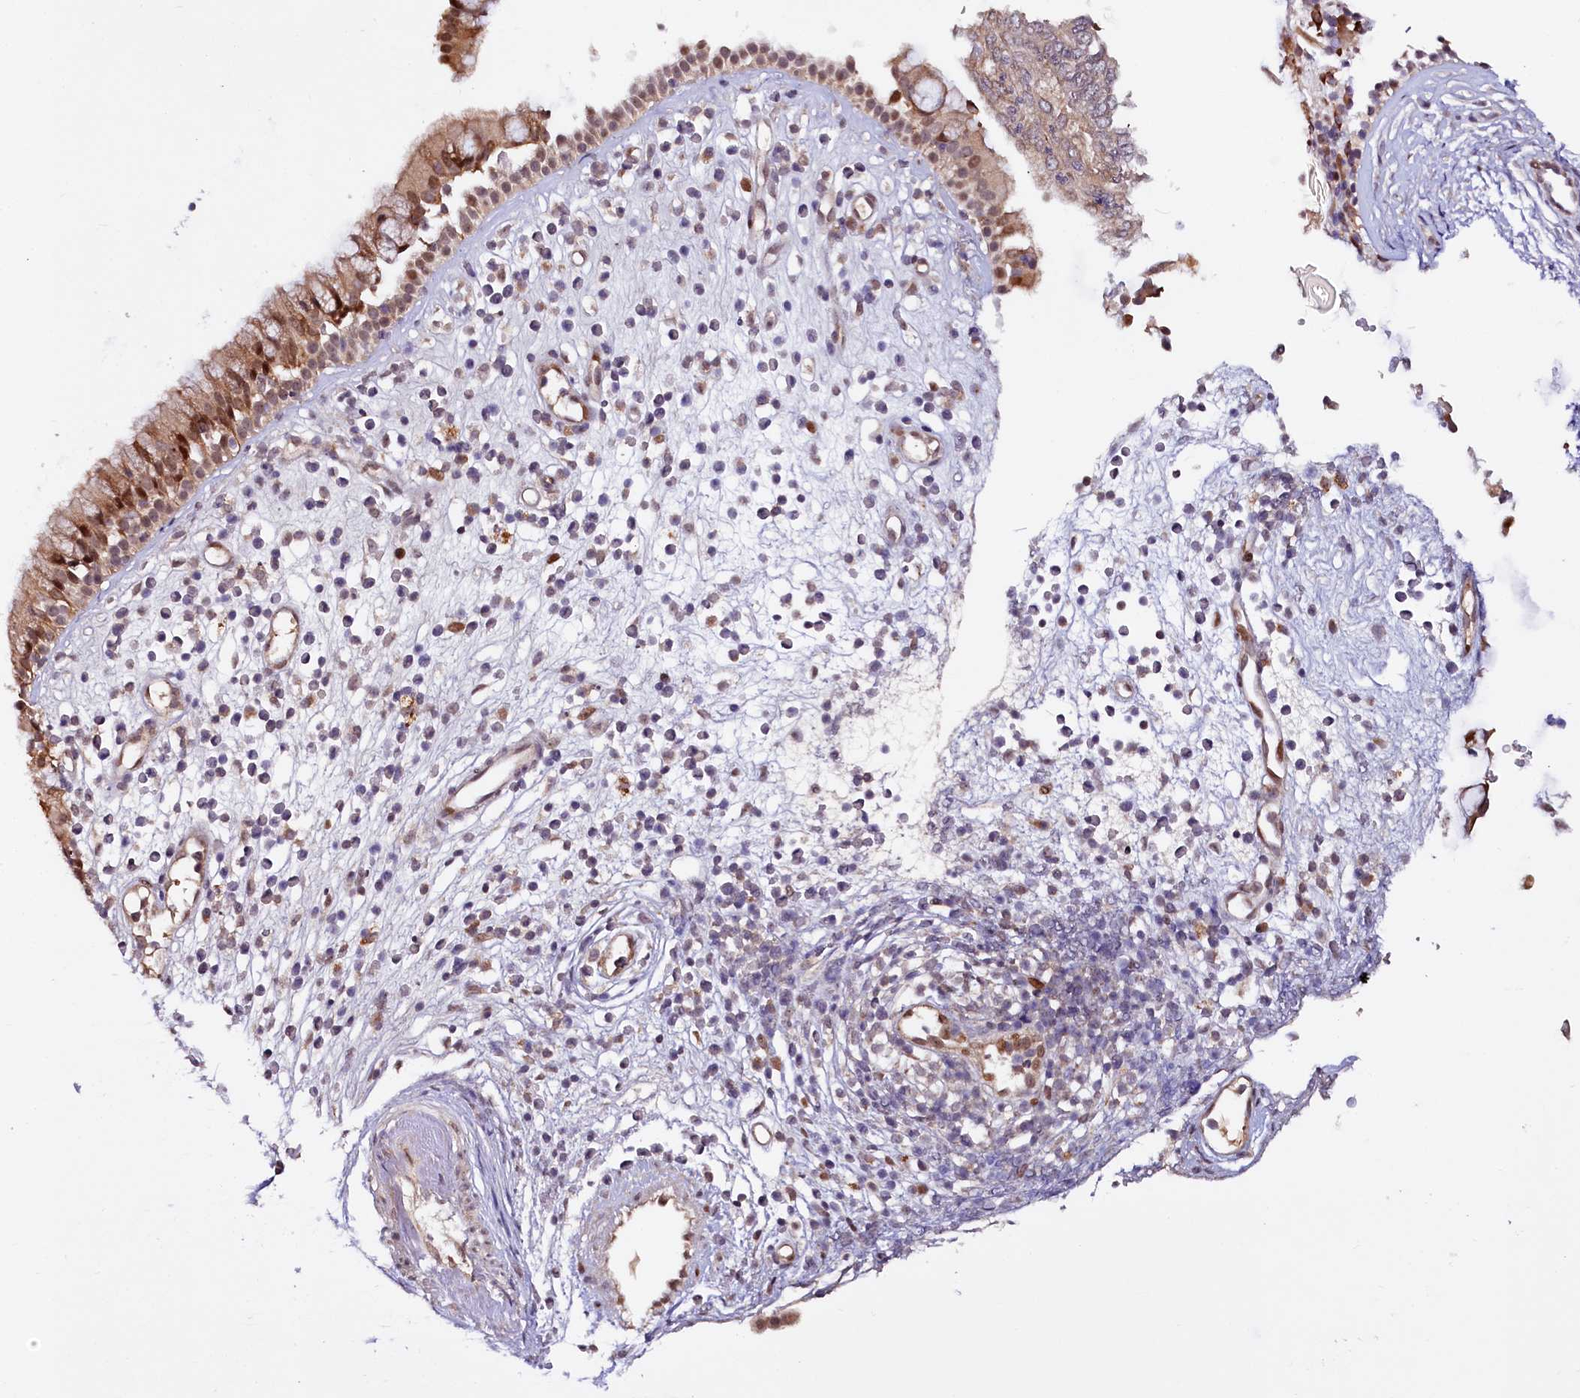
{"staining": {"intensity": "moderate", "quantity": "25%-75%", "location": "cytoplasmic/membranous,nuclear"}, "tissue": "nasopharynx", "cell_type": "Respiratory epithelial cells", "image_type": "normal", "snomed": [{"axis": "morphology", "description": "Normal tissue, NOS"}, {"axis": "morphology", "description": "Inflammation, NOS"}, {"axis": "topography", "description": "Nasopharynx"}], "caption": "Immunohistochemistry (IHC) of normal human nasopharynx shows medium levels of moderate cytoplasmic/membranous,nuclear expression in about 25%-75% of respiratory epithelial cells.", "gene": "N4BP2L1", "patient": {"sex": "male", "age": 29}}